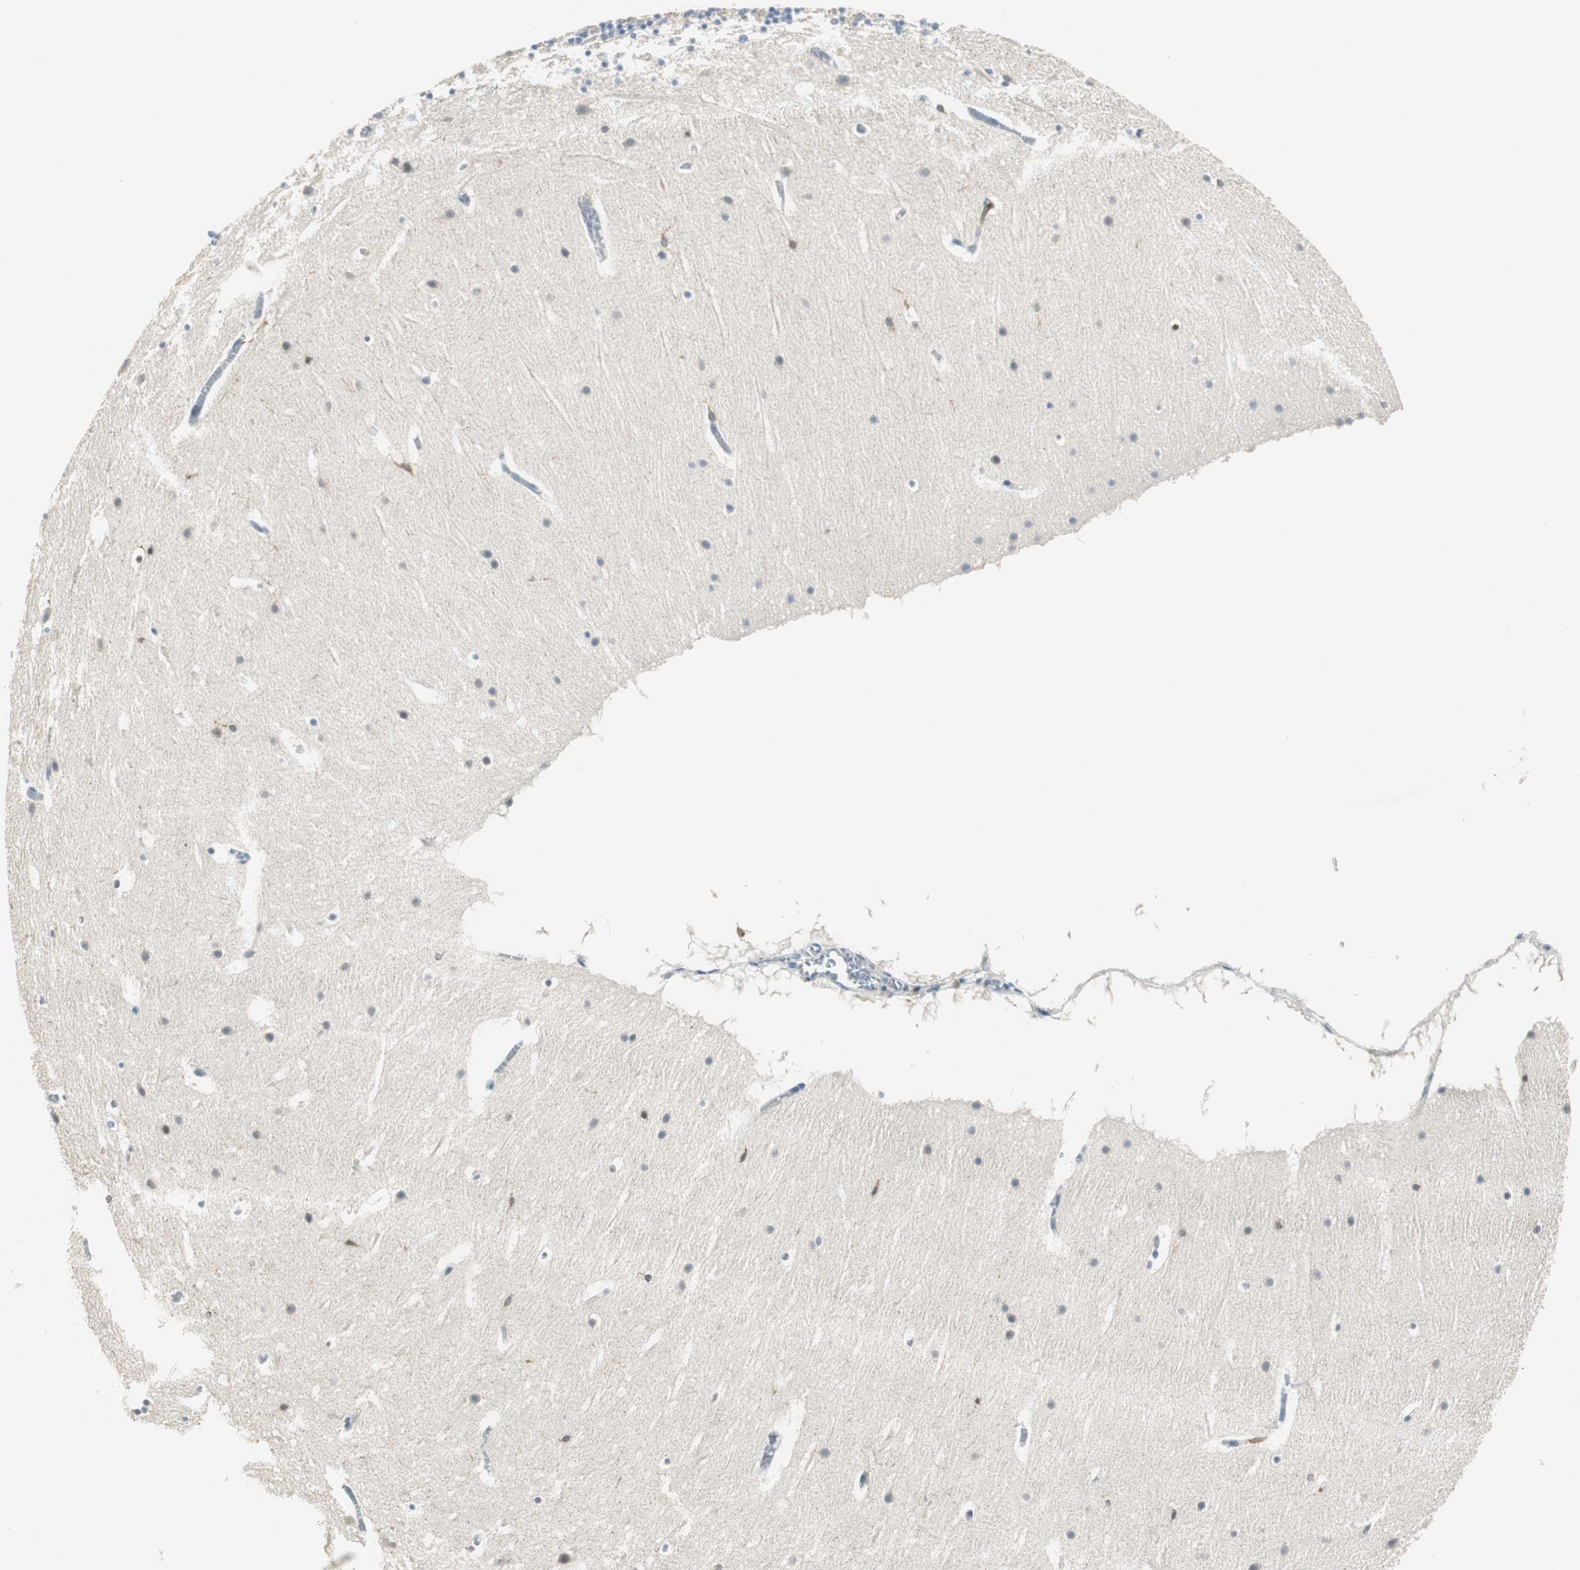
{"staining": {"intensity": "negative", "quantity": "none", "location": "none"}, "tissue": "cerebellum", "cell_type": "Cells in molecular layer", "image_type": "normal", "snomed": [{"axis": "morphology", "description": "Normal tissue, NOS"}, {"axis": "topography", "description": "Cerebellum"}], "caption": "Immunohistochemistry (IHC) micrograph of unremarkable cerebellum: cerebellum stained with DAB (3,3'-diaminobenzidine) reveals no significant protein staining in cells in molecular layer. The staining is performed using DAB (3,3'-diaminobenzidine) brown chromogen with nuclei counter-stained in using hematoxylin.", "gene": "MSTO1", "patient": {"sex": "male", "age": 45}}